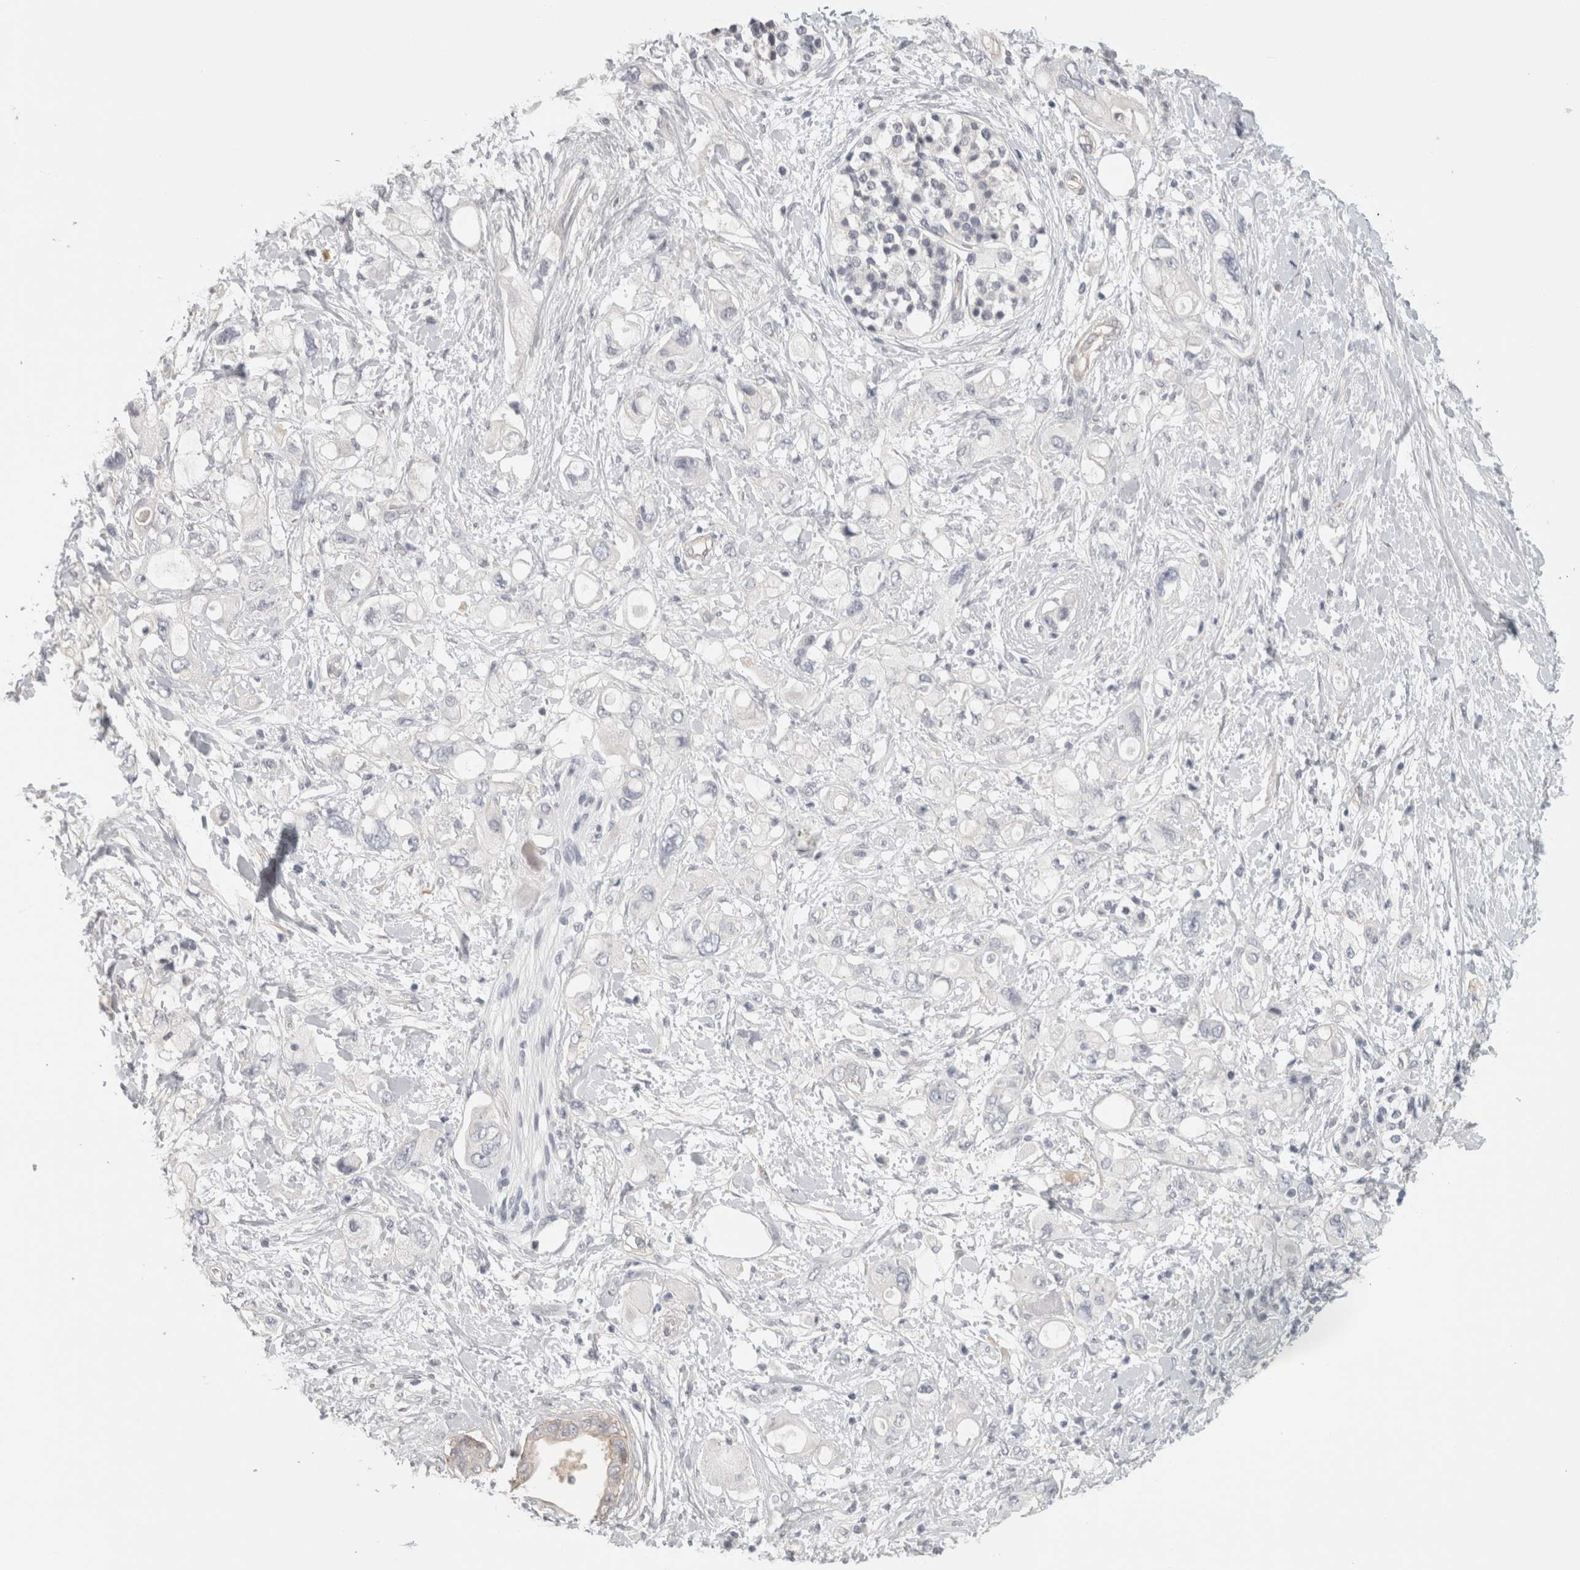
{"staining": {"intensity": "negative", "quantity": "none", "location": "none"}, "tissue": "pancreatic cancer", "cell_type": "Tumor cells", "image_type": "cancer", "snomed": [{"axis": "morphology", "description": "Adenocarcinoma, NOS"}, {"axis": "topography", "description": "Pancreas"}], "caption": "IHC micrograph of pancreatic cancer stained for a protein (brown), which demonstrates no staining in tumor cells.", "gene": "FBLIM1", "patient": {"sex": "female", "age": 56}}